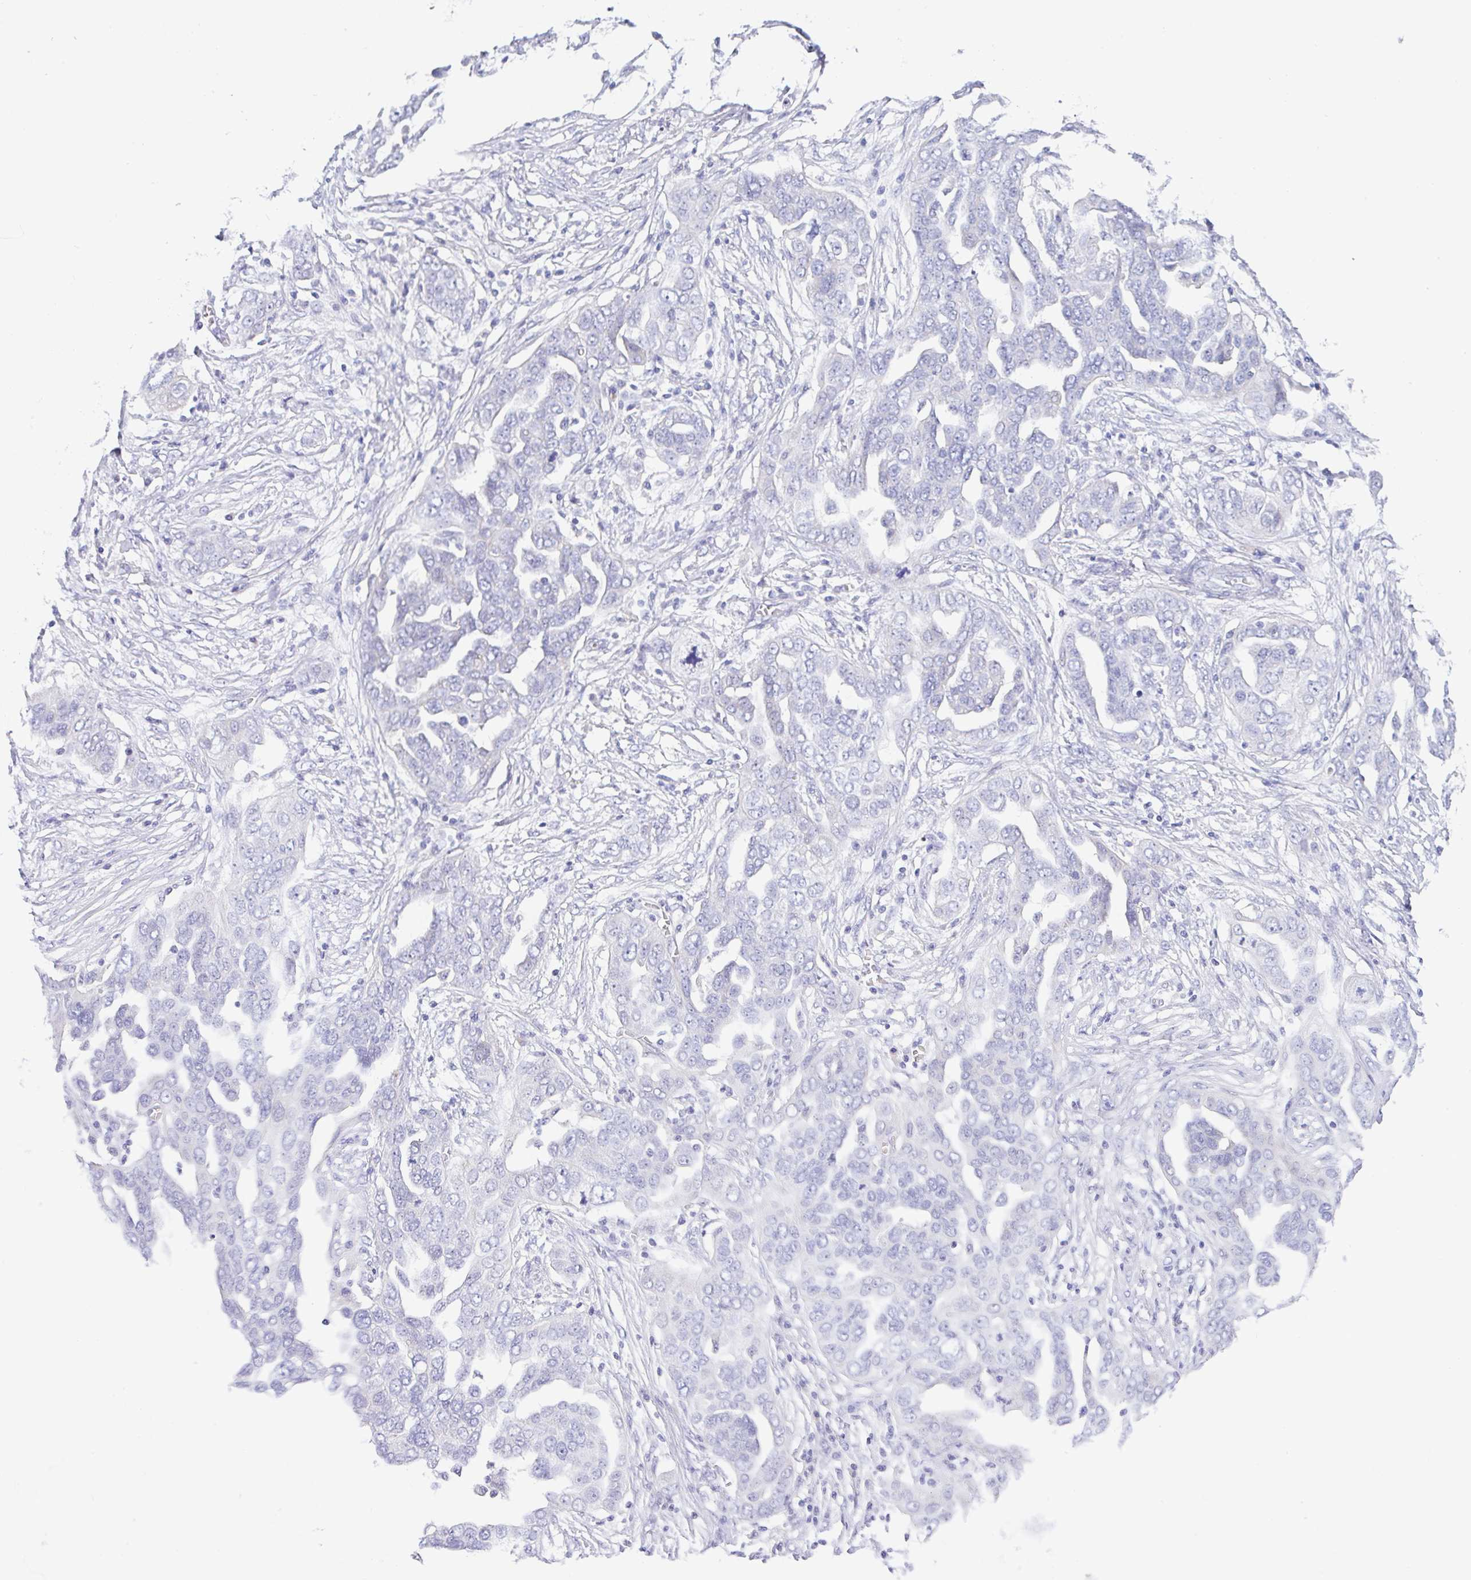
{"staining": {"intensity": "negative", "quantity": "none", "location": "none"}, "tissue": "ovarian cancer", "cell_type": "Tumor cells", "image_type": "cancer", "snomed": [{"axis": "morphology", "description": "Cystadenocarcinoma, serous, NOS"}, {"axis": "topography", "description": "Ovary"}], "caption": "This micrograph is of ovarian cancer (serous cystadenocarcinoma) stained with IHC to label a protein in brown with the nuclei are counter-stained blue. There is no expression in tumor cells.", "gene": "SERPINE3", "patient": {"sex": "female", "age": 59}}